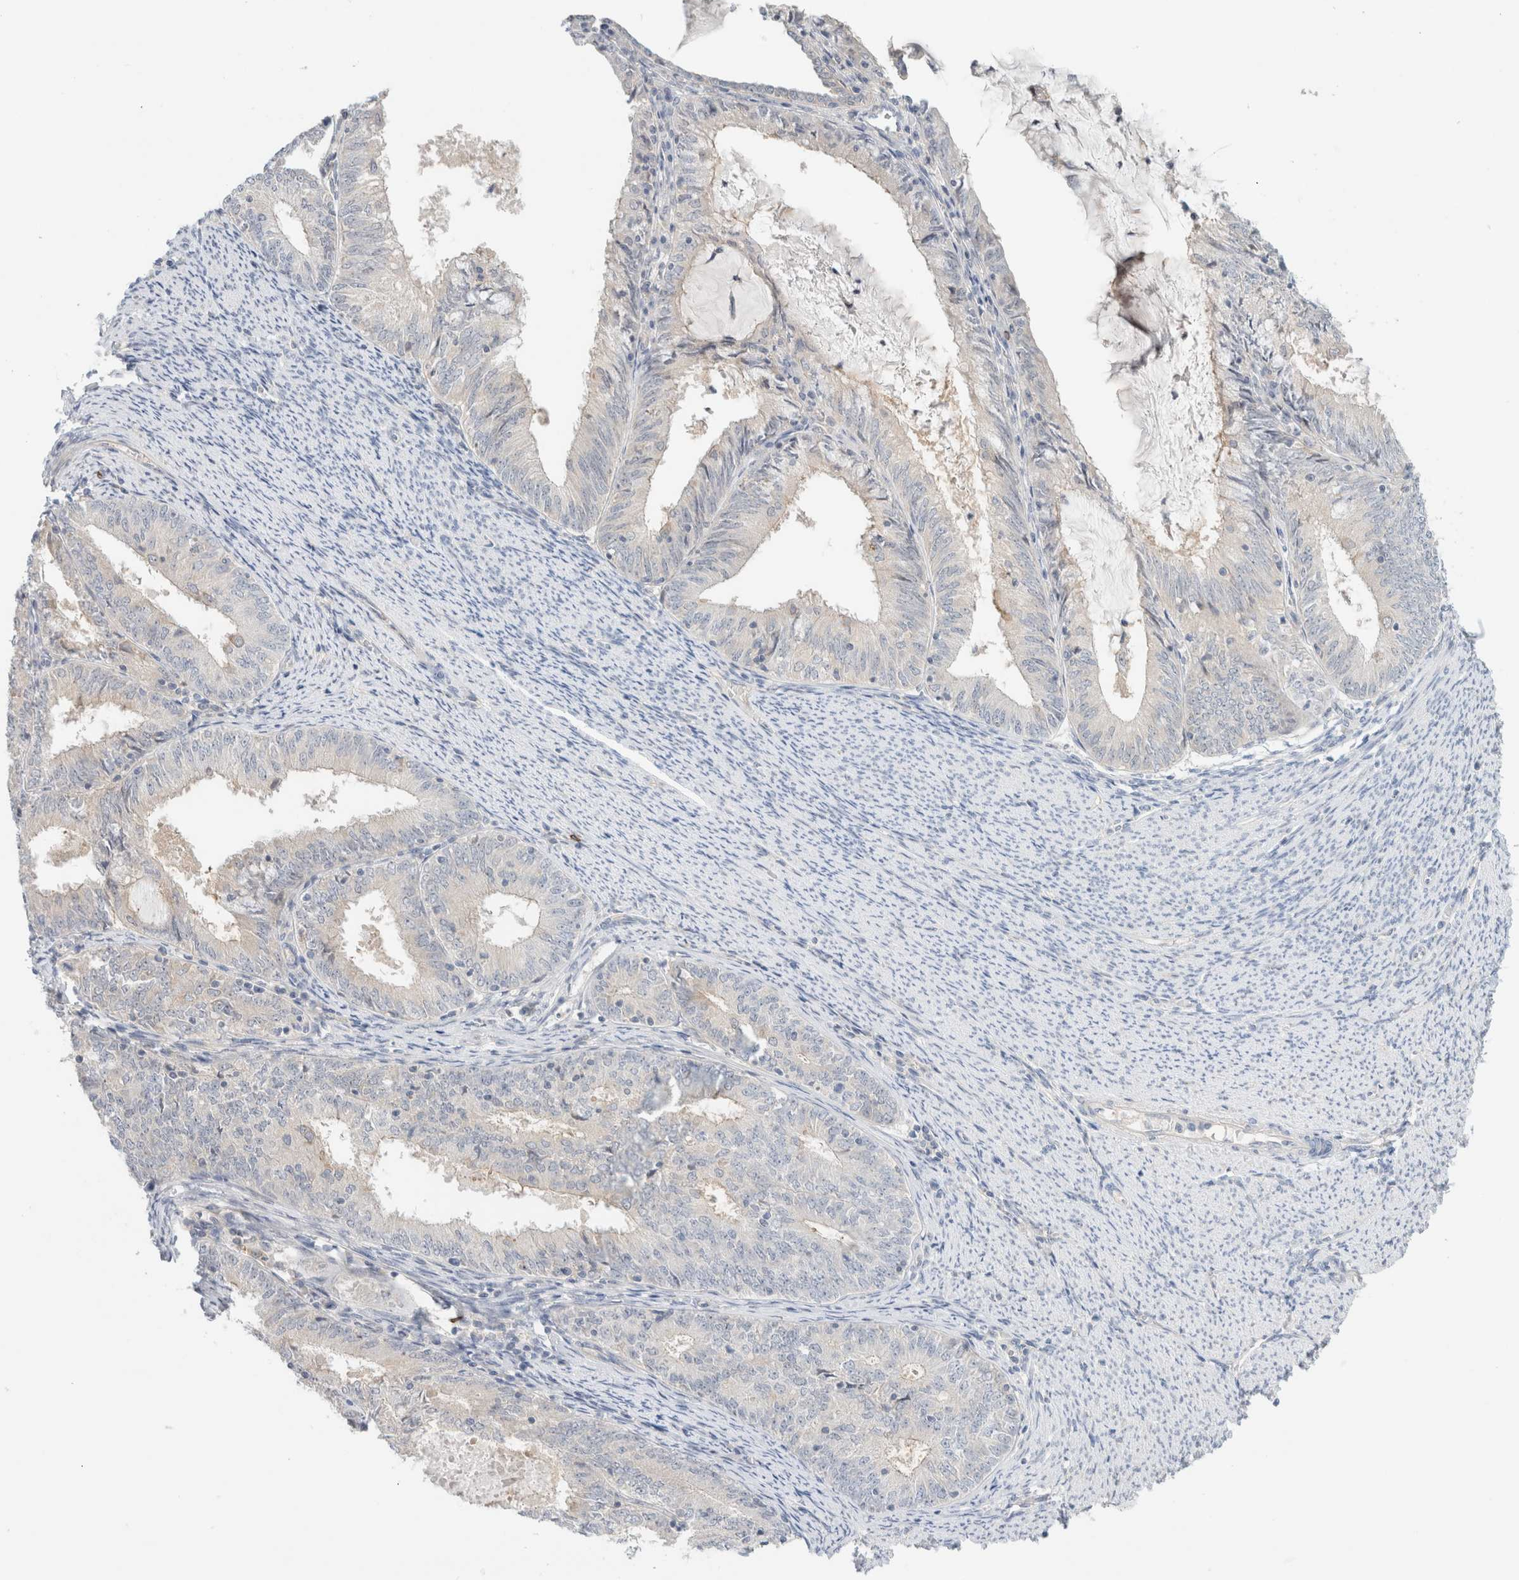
{"staining": {"intensity": "negative", "quantity": "none", "location": "none"}, "tissue": "endometrial cancer", "cell_type": "Tumor cells", "image_type": "cancer", "snomed": [{"axis": "morphology", "description": "Adenocarcinoma, NOS"}, {"axis": "topography", "description": "Endometrium"}], "caption": "Human endometrial cancer stained for a protein using IHC reveals no expression in tumor cells.", "gene": "SDR16C5", "patient": {"sex": "female", "age": 57}}